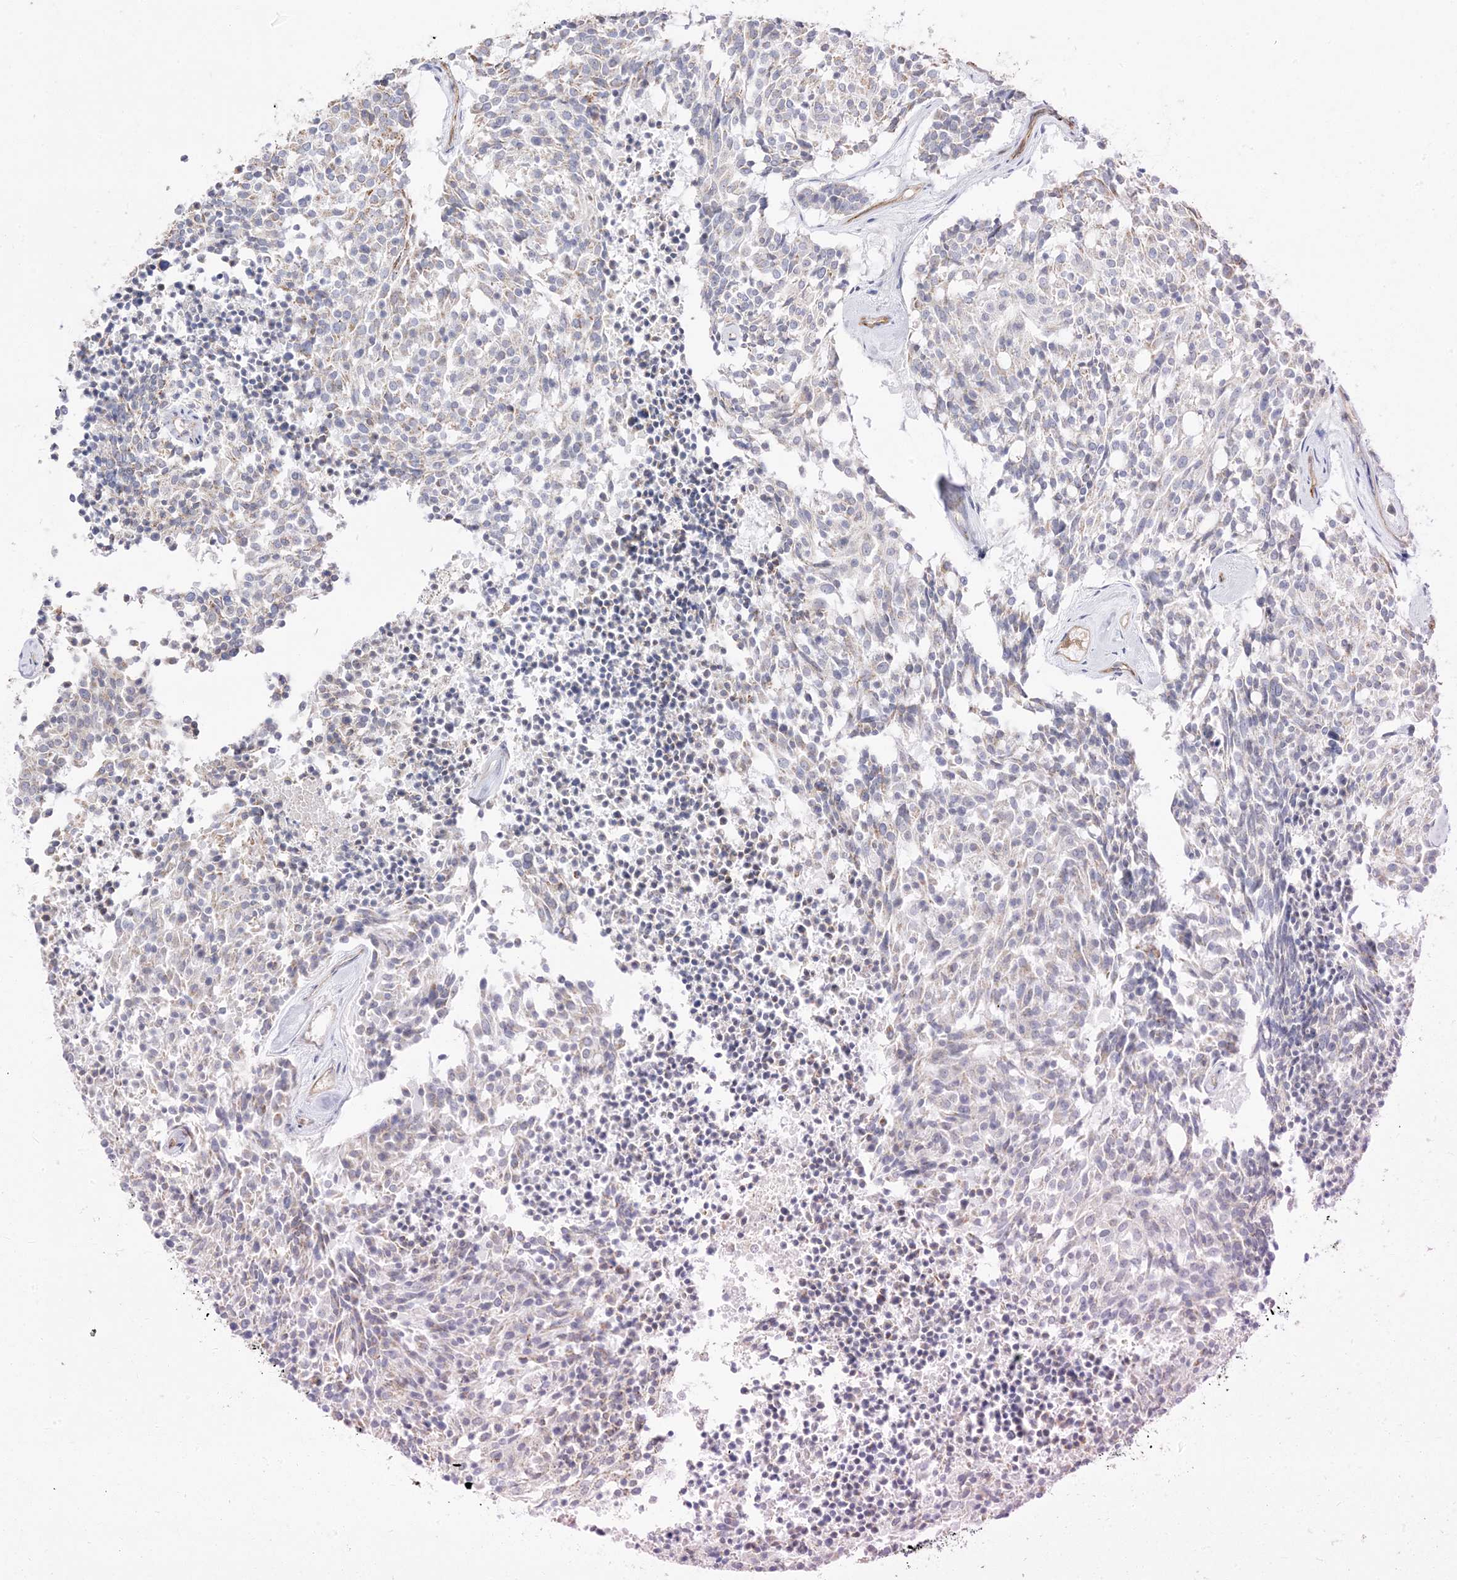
{"staining": {"intensity": "moderate", "quantity": "<25%", "location": "cytoplasmic/membranous"}, "tissue": "carcinoid", "cell_type": "Tumor cells", "image_type": "cancer", "snomed": [{"axis": "morphology", "description": "Carcinoid, malignant, NOS"}, {"axis": "topography", "description": "Pancreas"}], "caption": "Human carcinoid stained for a protein (brown) demonstrates moderate cytoplasmic/membranous positive positivity in approximately <25% of tumor cells.", "gene": "TRANK1", "patient": {"sex": "female", "age": 54}}